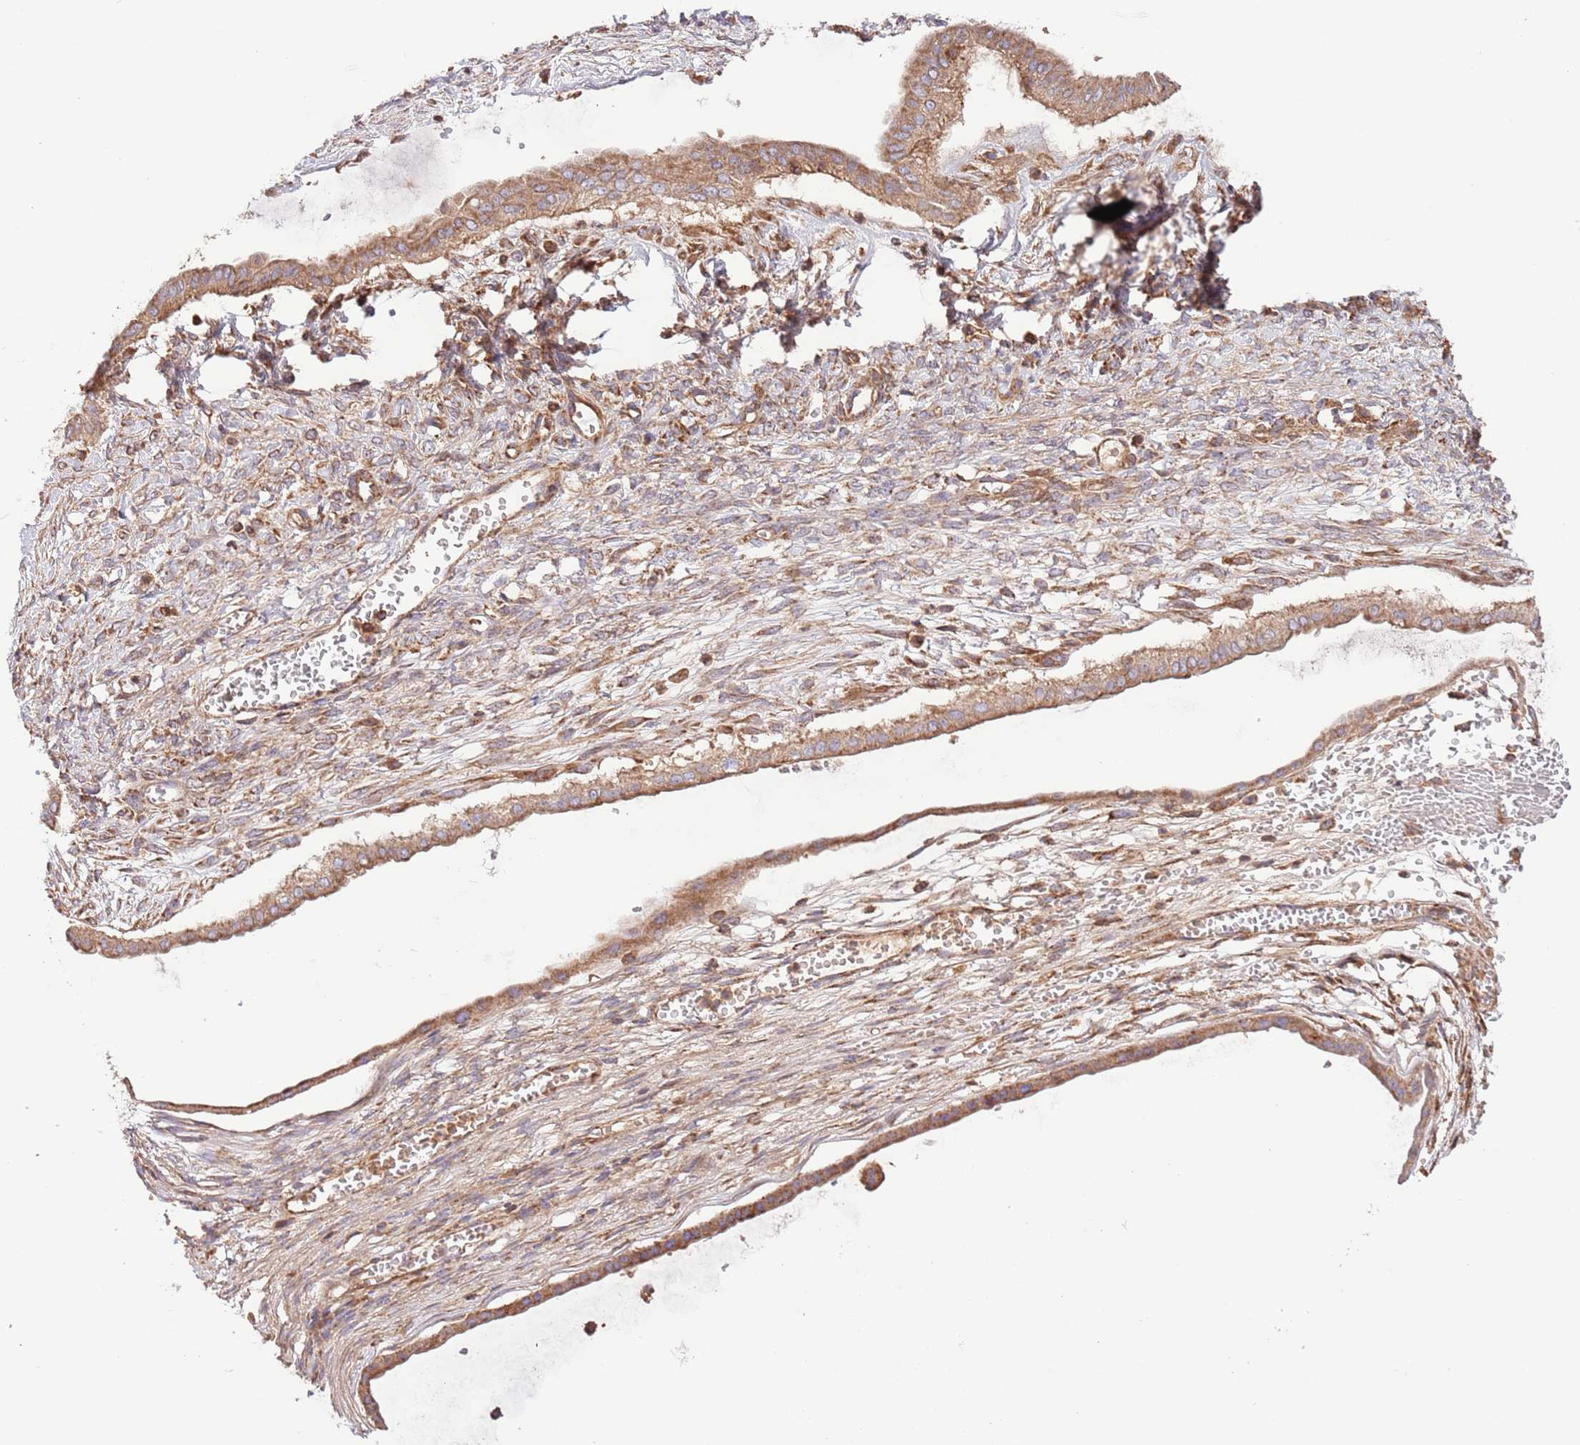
{"staining": {"intensity": "moderate", "quantity": ">75%", "location": "cytoplasmic/membranous"}, "tissue": "ovarian cancer", "cell_type": "Tumor cells", "image_type": "cancer", "snomed": [{"axis": "morphology", "description": "Cystadenocarcinoma, mucinous, NOS"}, {"axis": "topography", "description": "Ovary"}], "caption": "A medium amount of moderate cytoplasmic/membranous staining is present in approximately >75% of tumor cells in ovarian mucinous cystadenocarcinoma tissue.", "gene": "DNAJA3", "patient": {"sex": "female", "age": 73}}